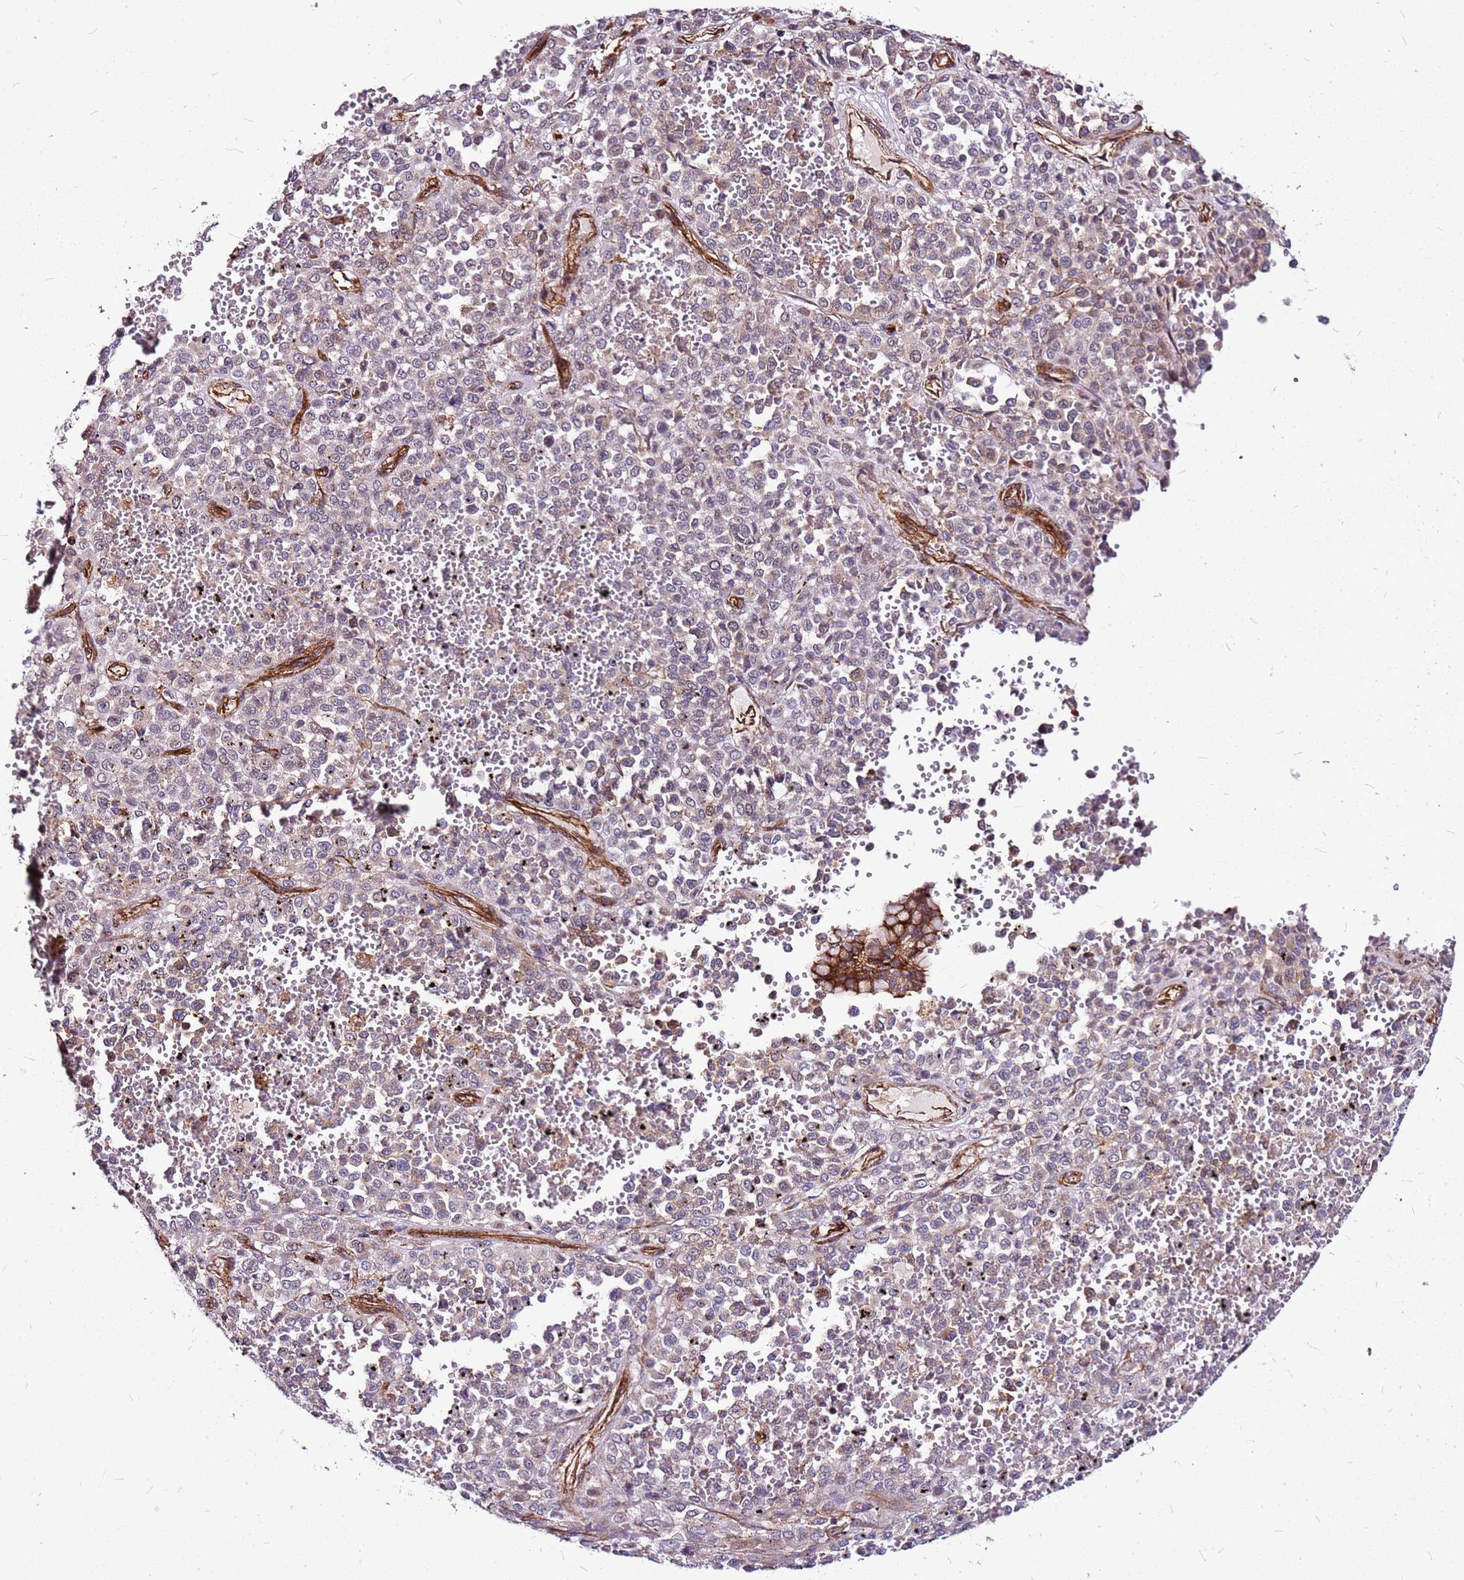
{"staining": {"intensity": "weak", "quantity": "25%-75%", "location": "cytoplasmic/membranous"}, "tissue": "melanoma", "cell_type": "Tumor cells", "image_type": "cancer", "snomed": [{"axis": "morphology", "description": "Malignant melanoma, Metastatic site"}, {"axis": "topography", "description": "Pancreas"}], "caption": "Malignant melanoma (metastatic site) stained for a protein demonstrates weak cytoplasmic/membranous positivity in tumor cells.", "gene": "TOPAZ1", "patient": {"sex": "female", "age": 30}}